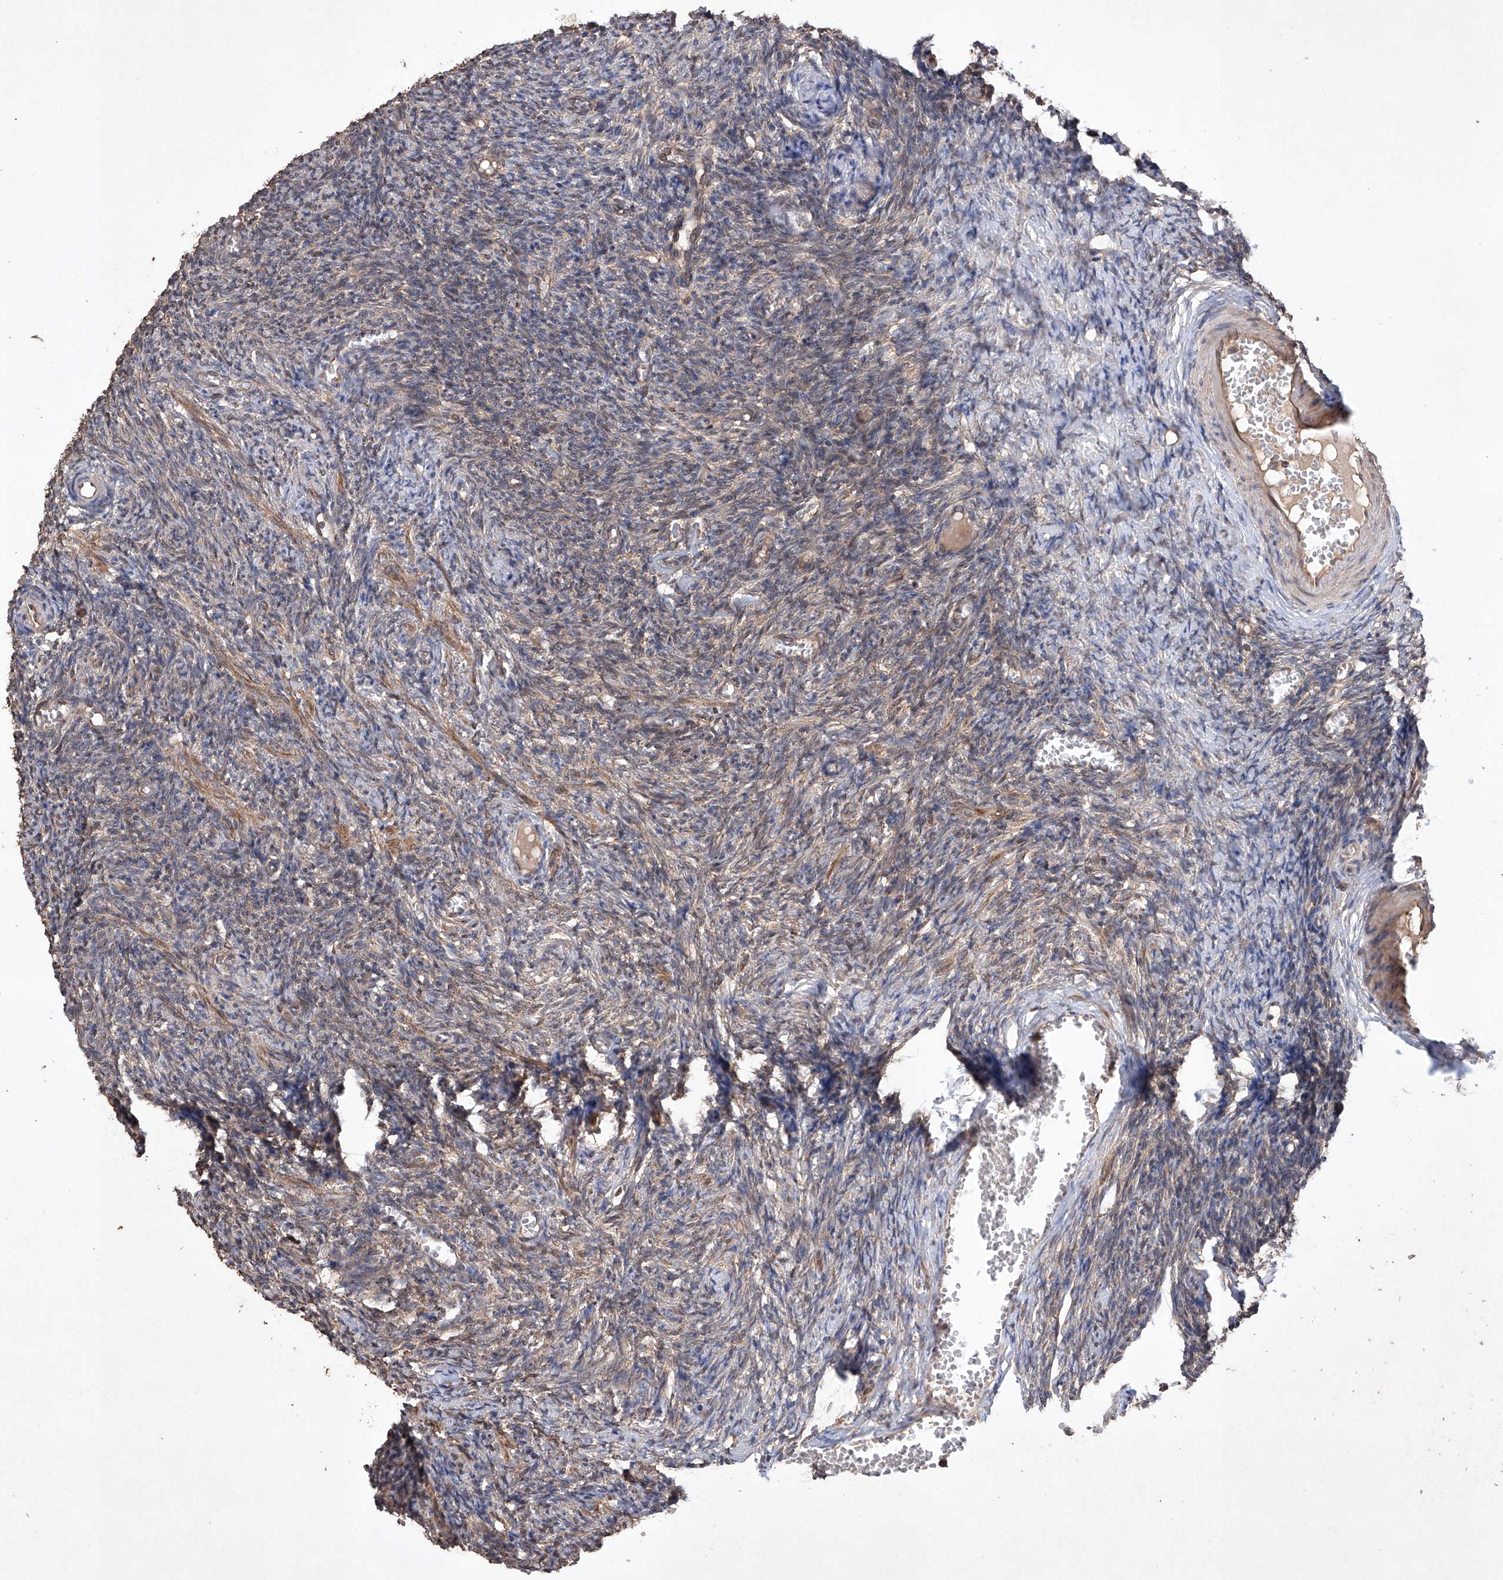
{"staining": {"intensity": "weak", "quantity": "25%-75%", "location": "cytoplasmic/membranous"}, "tissue": "ovary", "cell_type": "Ovarian stroma cells", "image_type": "normal", "snomed": [{"axis": "morphology", "description": "Normal tissue, NOS"}, {"axis": "topography", "description": "Ovary"}], "caption": "A brown stain shows weak cytoplasmic/membranous expression of a protein in ovarian stroma cells of unremarkable human ovary. The staining was performed using DAB, with brown indicating positive protein expression. Nuclei are stained blue with hematoxylin.", "gene": "LURAP1", "patient": {"sex": "female", "age": 27}}